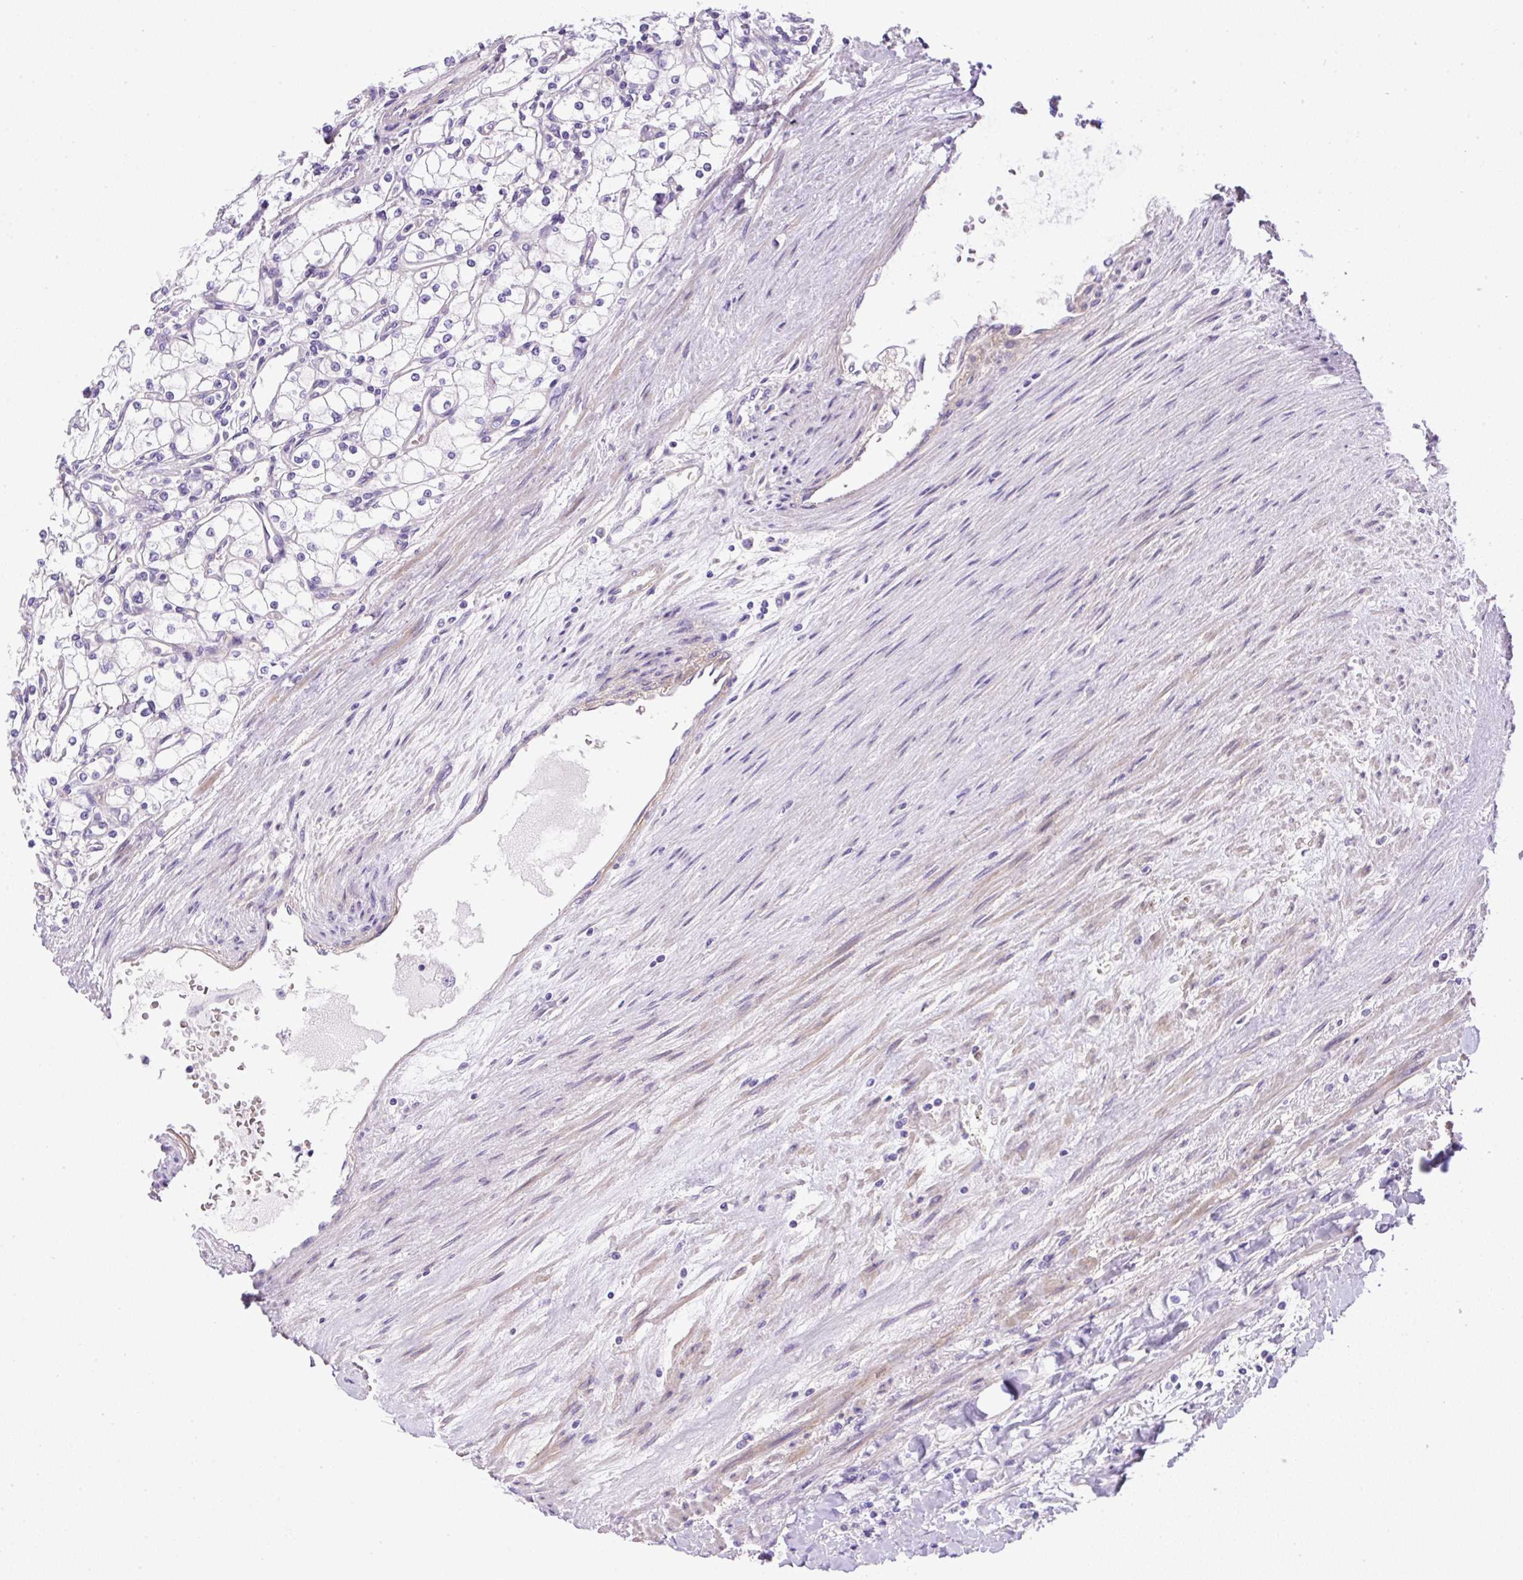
{"staining": {"intensity": "negative", "quantity": "none", "location": "none"}, "tissue": "renal cancer", "cell_type": "Tumor cells", "image_type": "cancer", "snomed": [{"axis": "morphology", "description": "Adenocarcinoma, NOS"}, {"axis": "topography", "description": "Kidney"}], "caption": "A histopathology image of adenocarcinoma (renal) stained for a protein shows no brown staining in tumor cells.", "gene": "NPTN", "patient": {"sex": "male", "age": 80}}